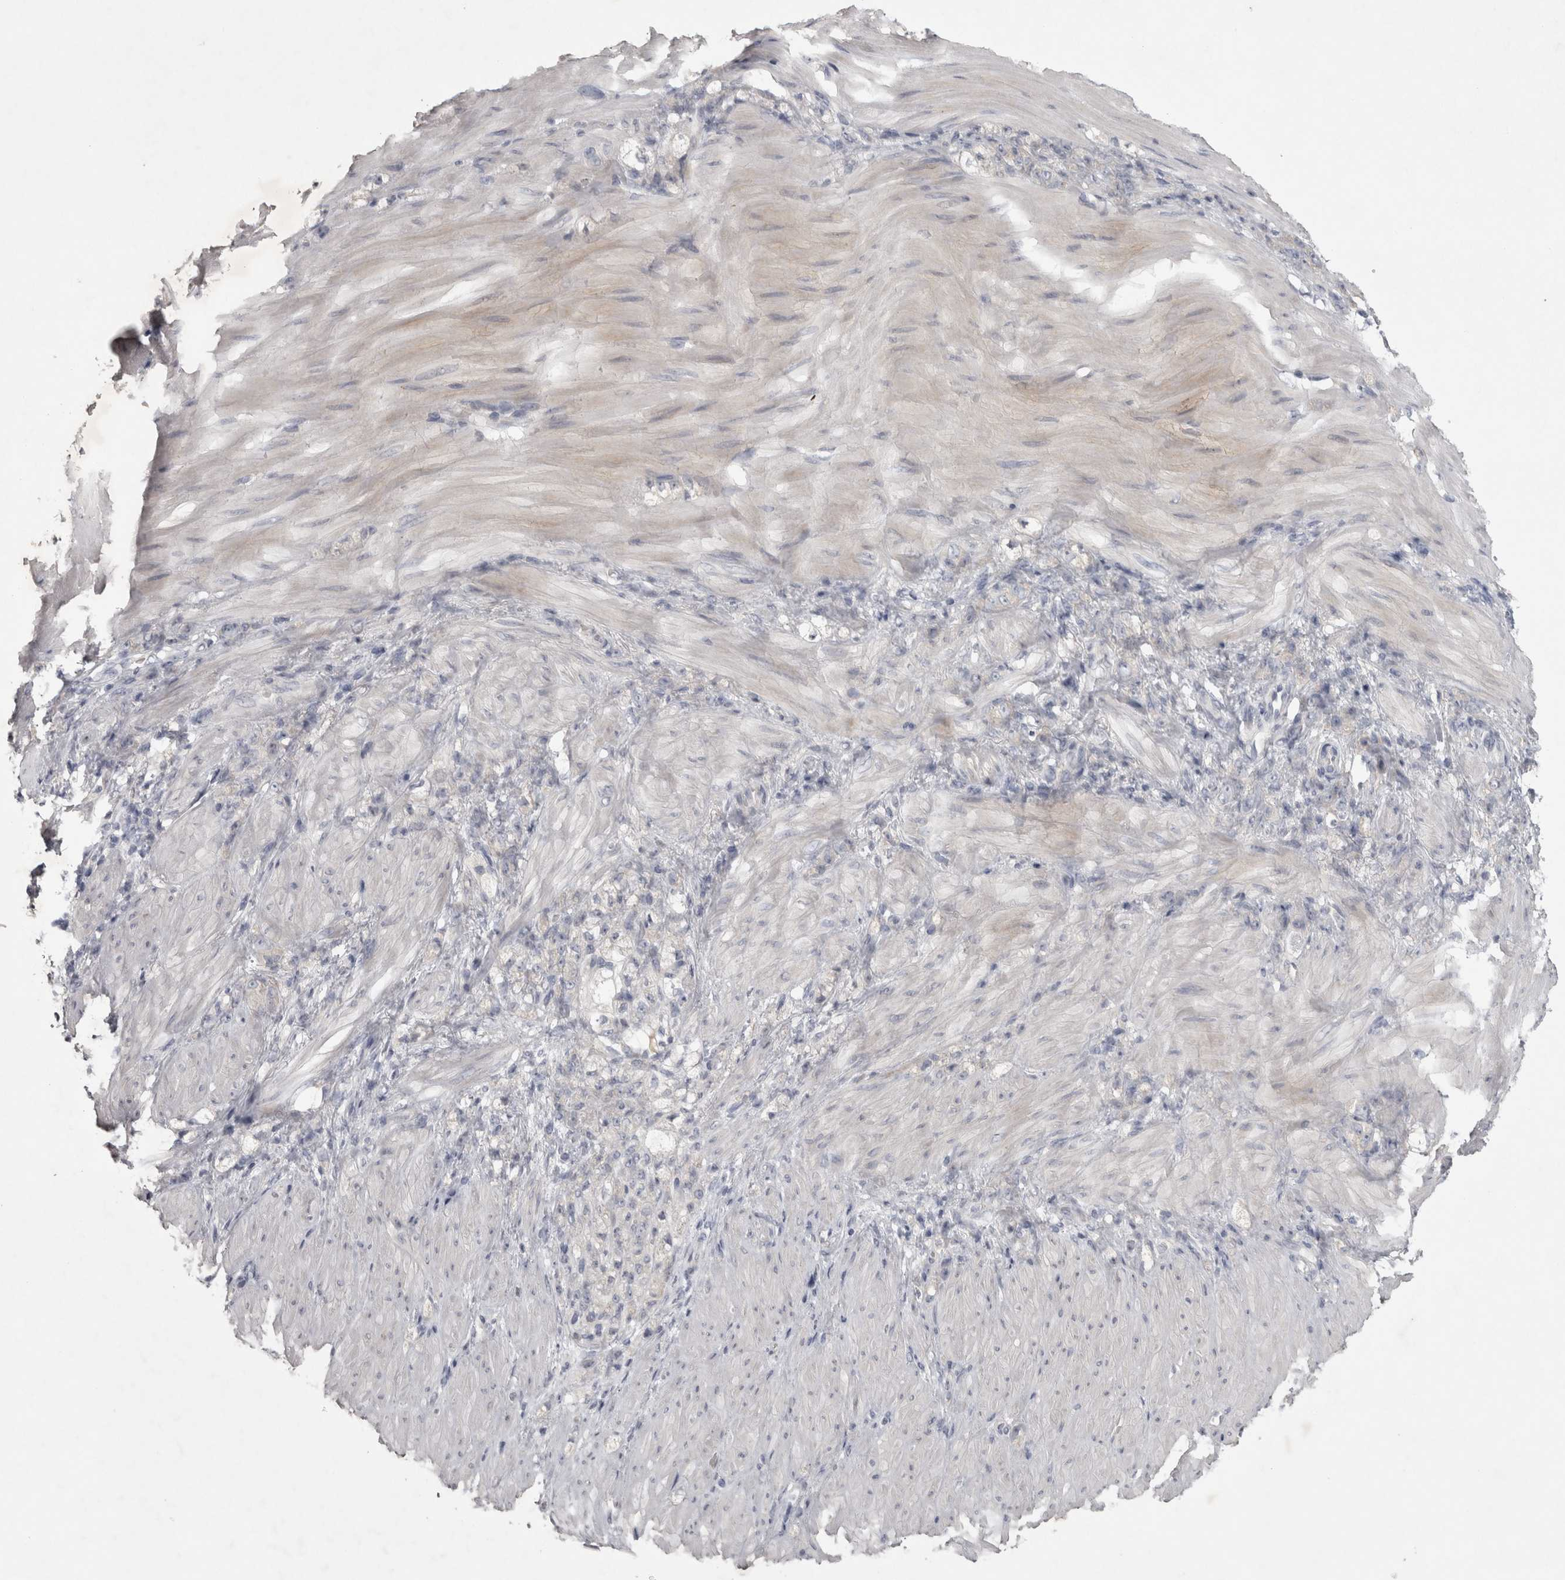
{"staining": {"intensity": "negative", "quantity": "none", "location": "none"}, "tissue": "stomach cancer", "cell_type": "Tumor cells", "image_type": "cancer", "snomed": [{"axis": "morphology", "description": "Normal tissue, NOS"}, {"axis": "morphology", "description": "Adenocarcinoma, NOS"}, {"axis": "topography", "description": "Stomach"}], "caption": "Tumor cells are negative for protein expression in human stomach cancer. (DAB (3,3'-diaminobenzidine) IHC with hematoxylin counter stain).", "gene": "ENPP7", "patient": {"sex": "male", "age": 82}}